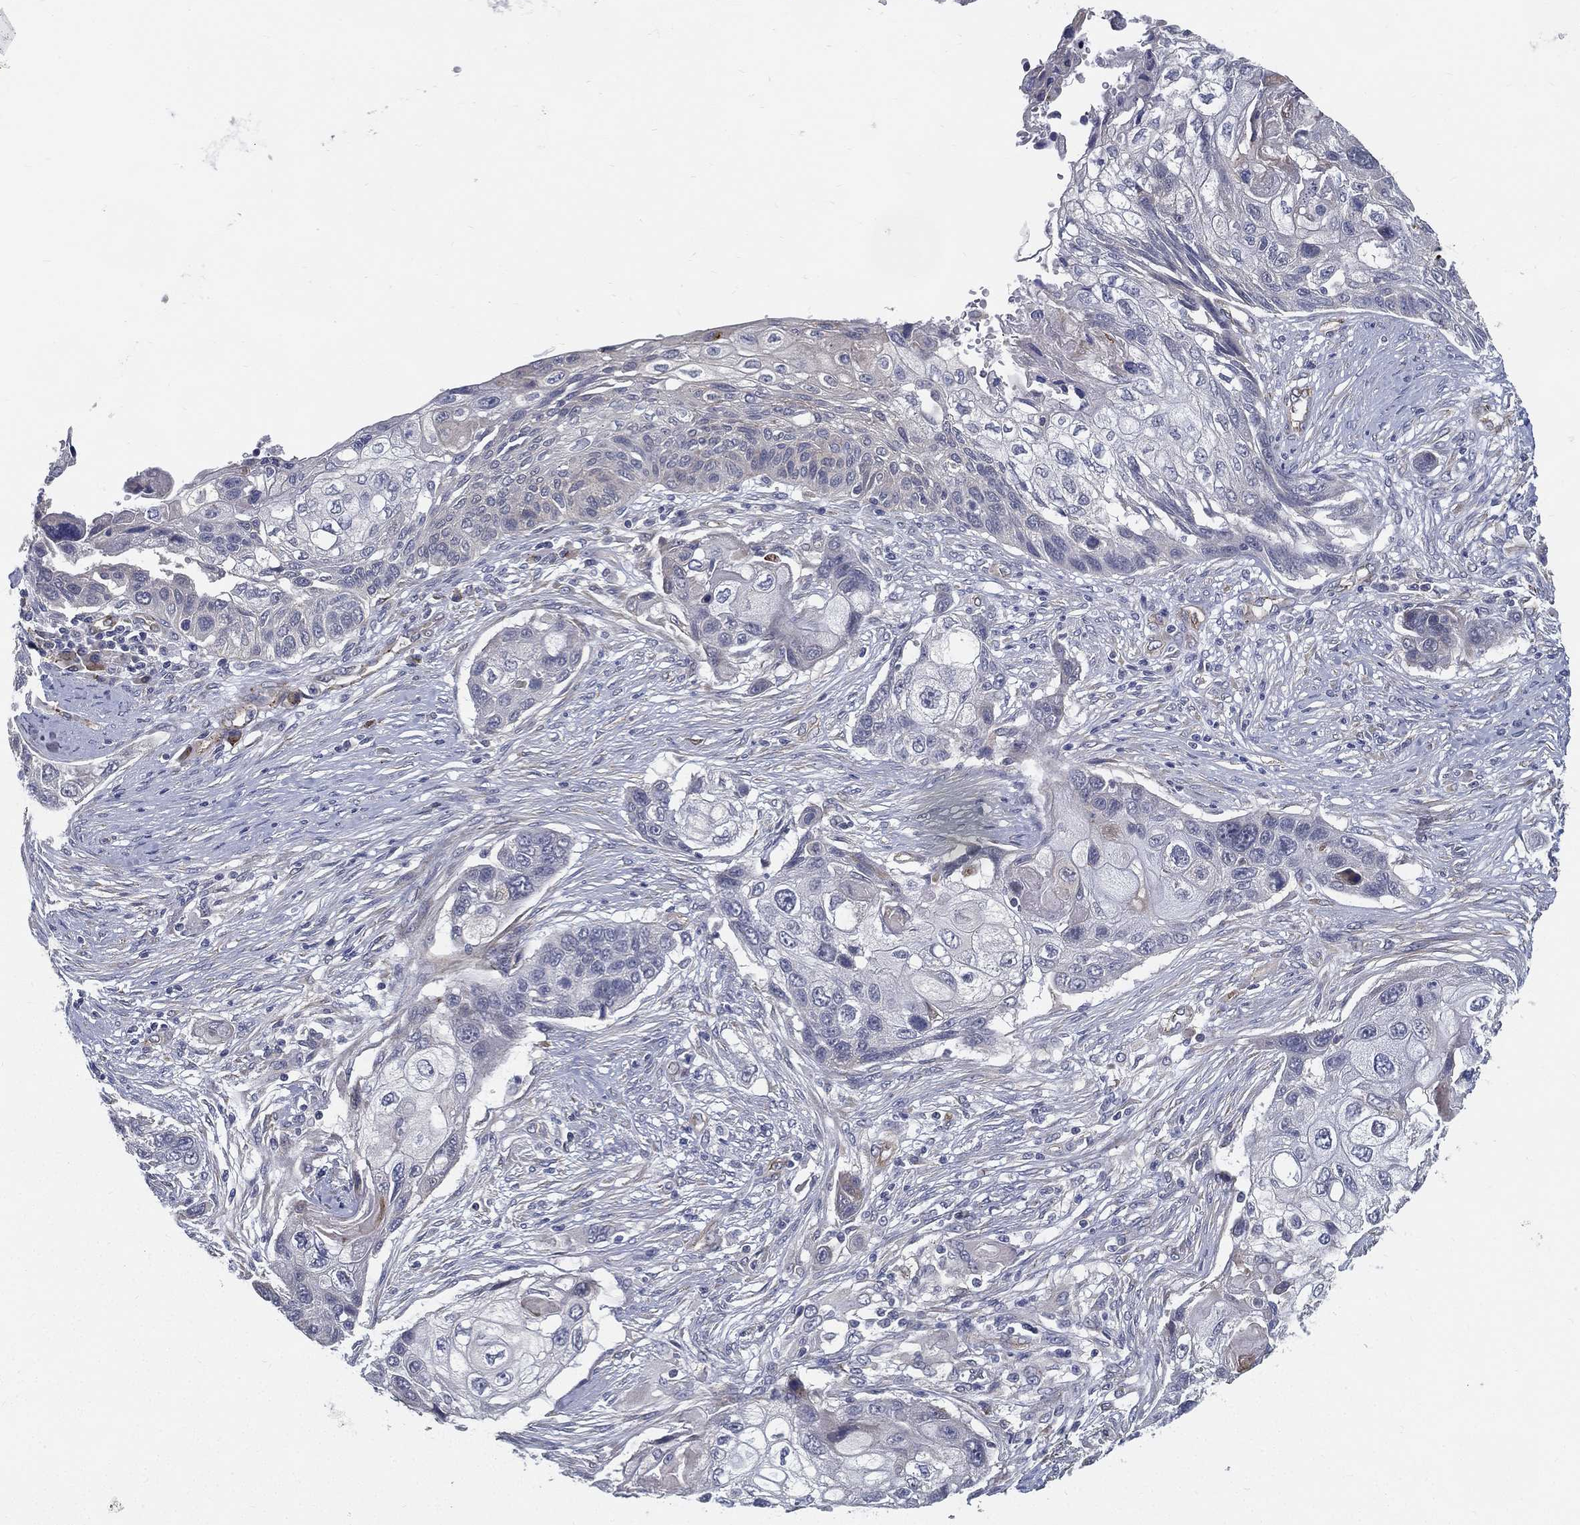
{"staining": {"intensity": "negative", "quantity": "none", "location": "none"}, "tissue": "lung cancer", "cell_type": "Tumor cells", "image_type": "cancer", "snomed": [{"axis": "morphology", "description": "Normal tissue, NOS"}, {"axis": "morphology", "description": "Squamous cell carcinoma, NOS"}, {"axis": "topography", "description": "Bronchus"}, {"axis": "topography", "description": "Lung"}], "caption": "A micrograph of human lung cancer (squamous cell carcinoma) is negative for staining in tumor cells.", "gene": "LRRC56", "patient": {"sex": "male", "age": 69}}